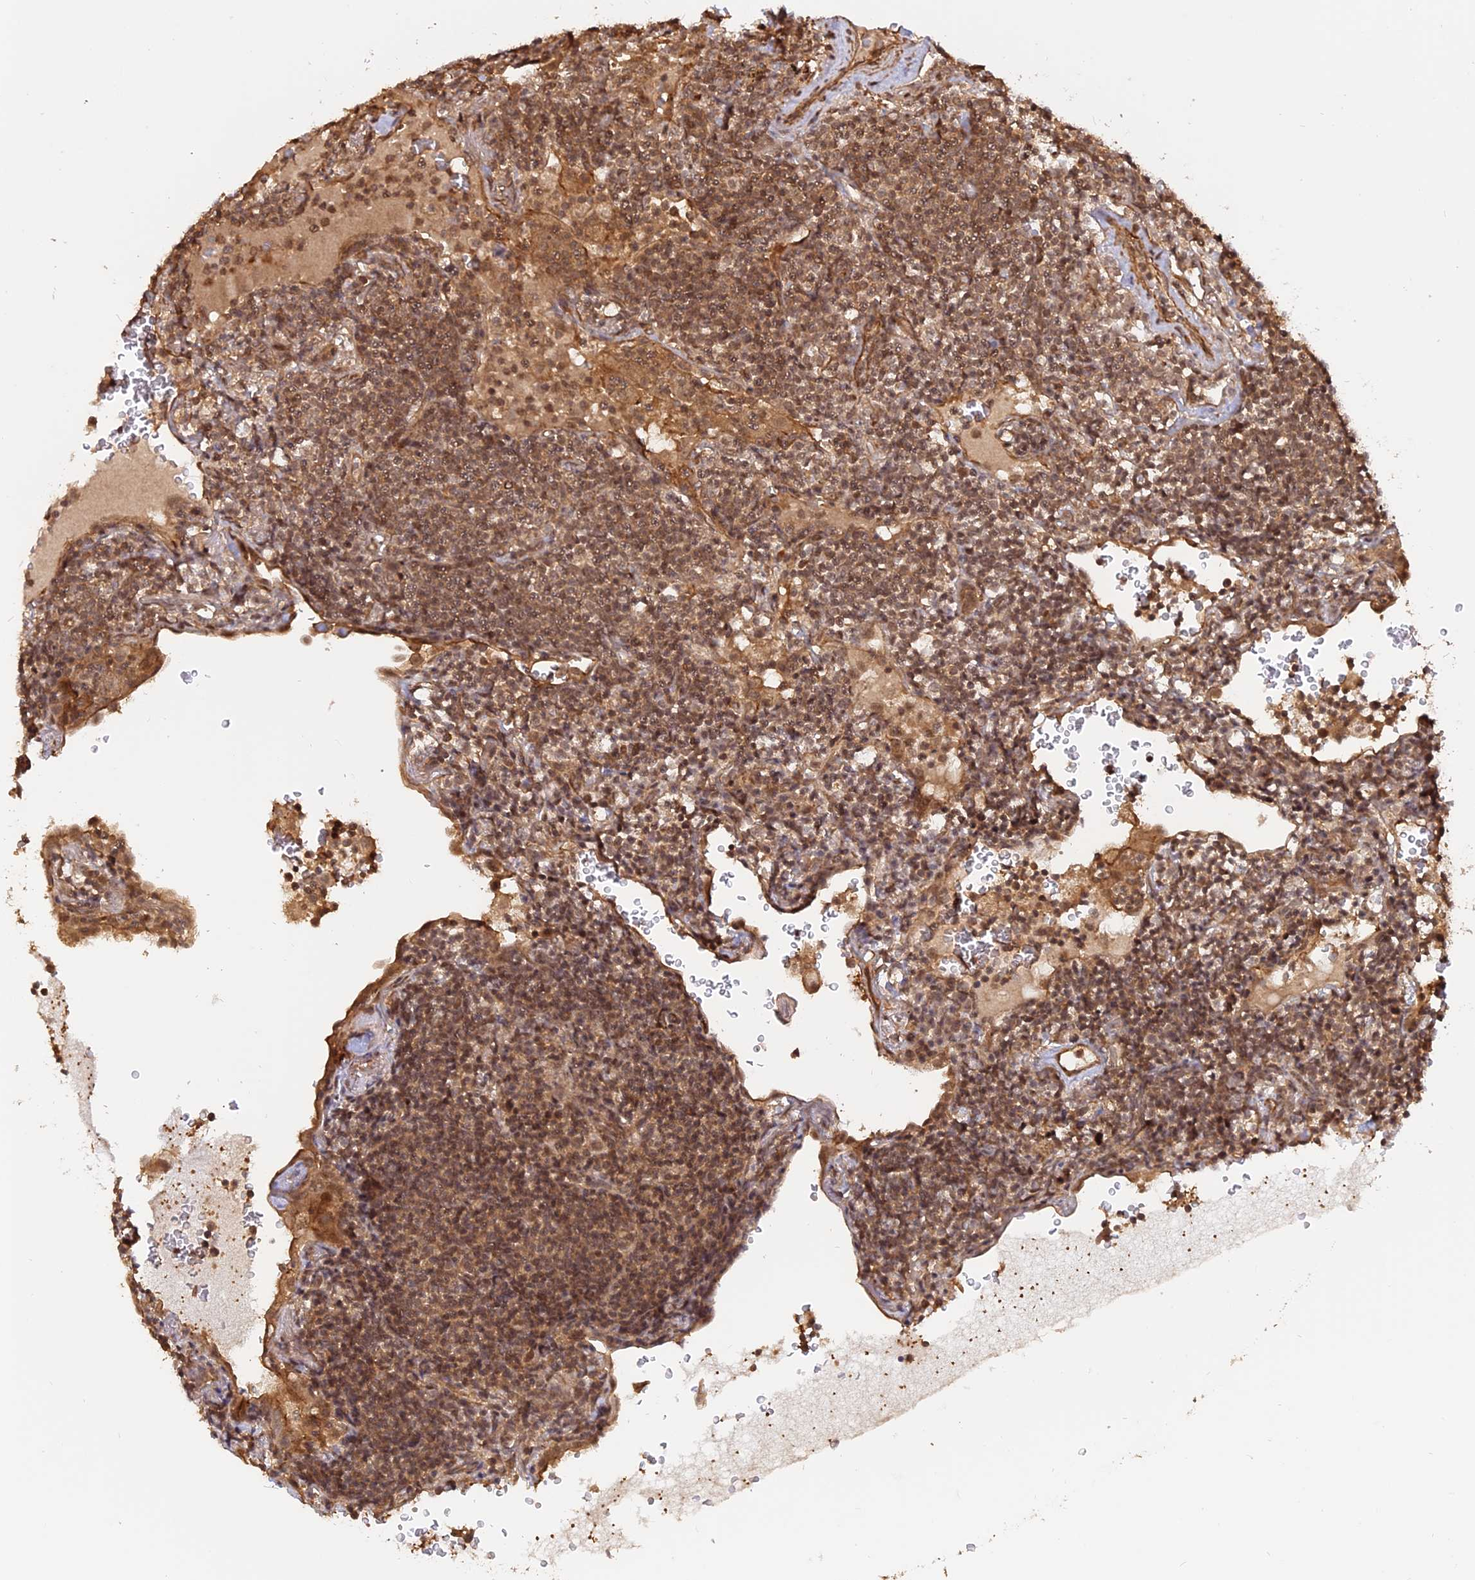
{"staining": {"intensity": "moderate", "quantity": ">75%", "location": "cytoplasmic/membranous,nuclear"}, "tissue": "lymphoma", "cell_type": "Tumor cells", "image_type": "cancer", "snomed": [{"axis": "morphology", "description": "Malignant lymphoma, non-Hodgkin's type, Low grade"}, {"axis": "topography", "description": "Lung"}], "caption": "Malignant lymphoma, non-Hodgkin's type (low-grade) was stained to show a protein in brown. There is medium levels of moderate cytoplasmic/membranous and nuclear expression in approximately >75% of tumor cells.", "gene": "CCDC174", "patient": {"sex": "female", "age": 71}}